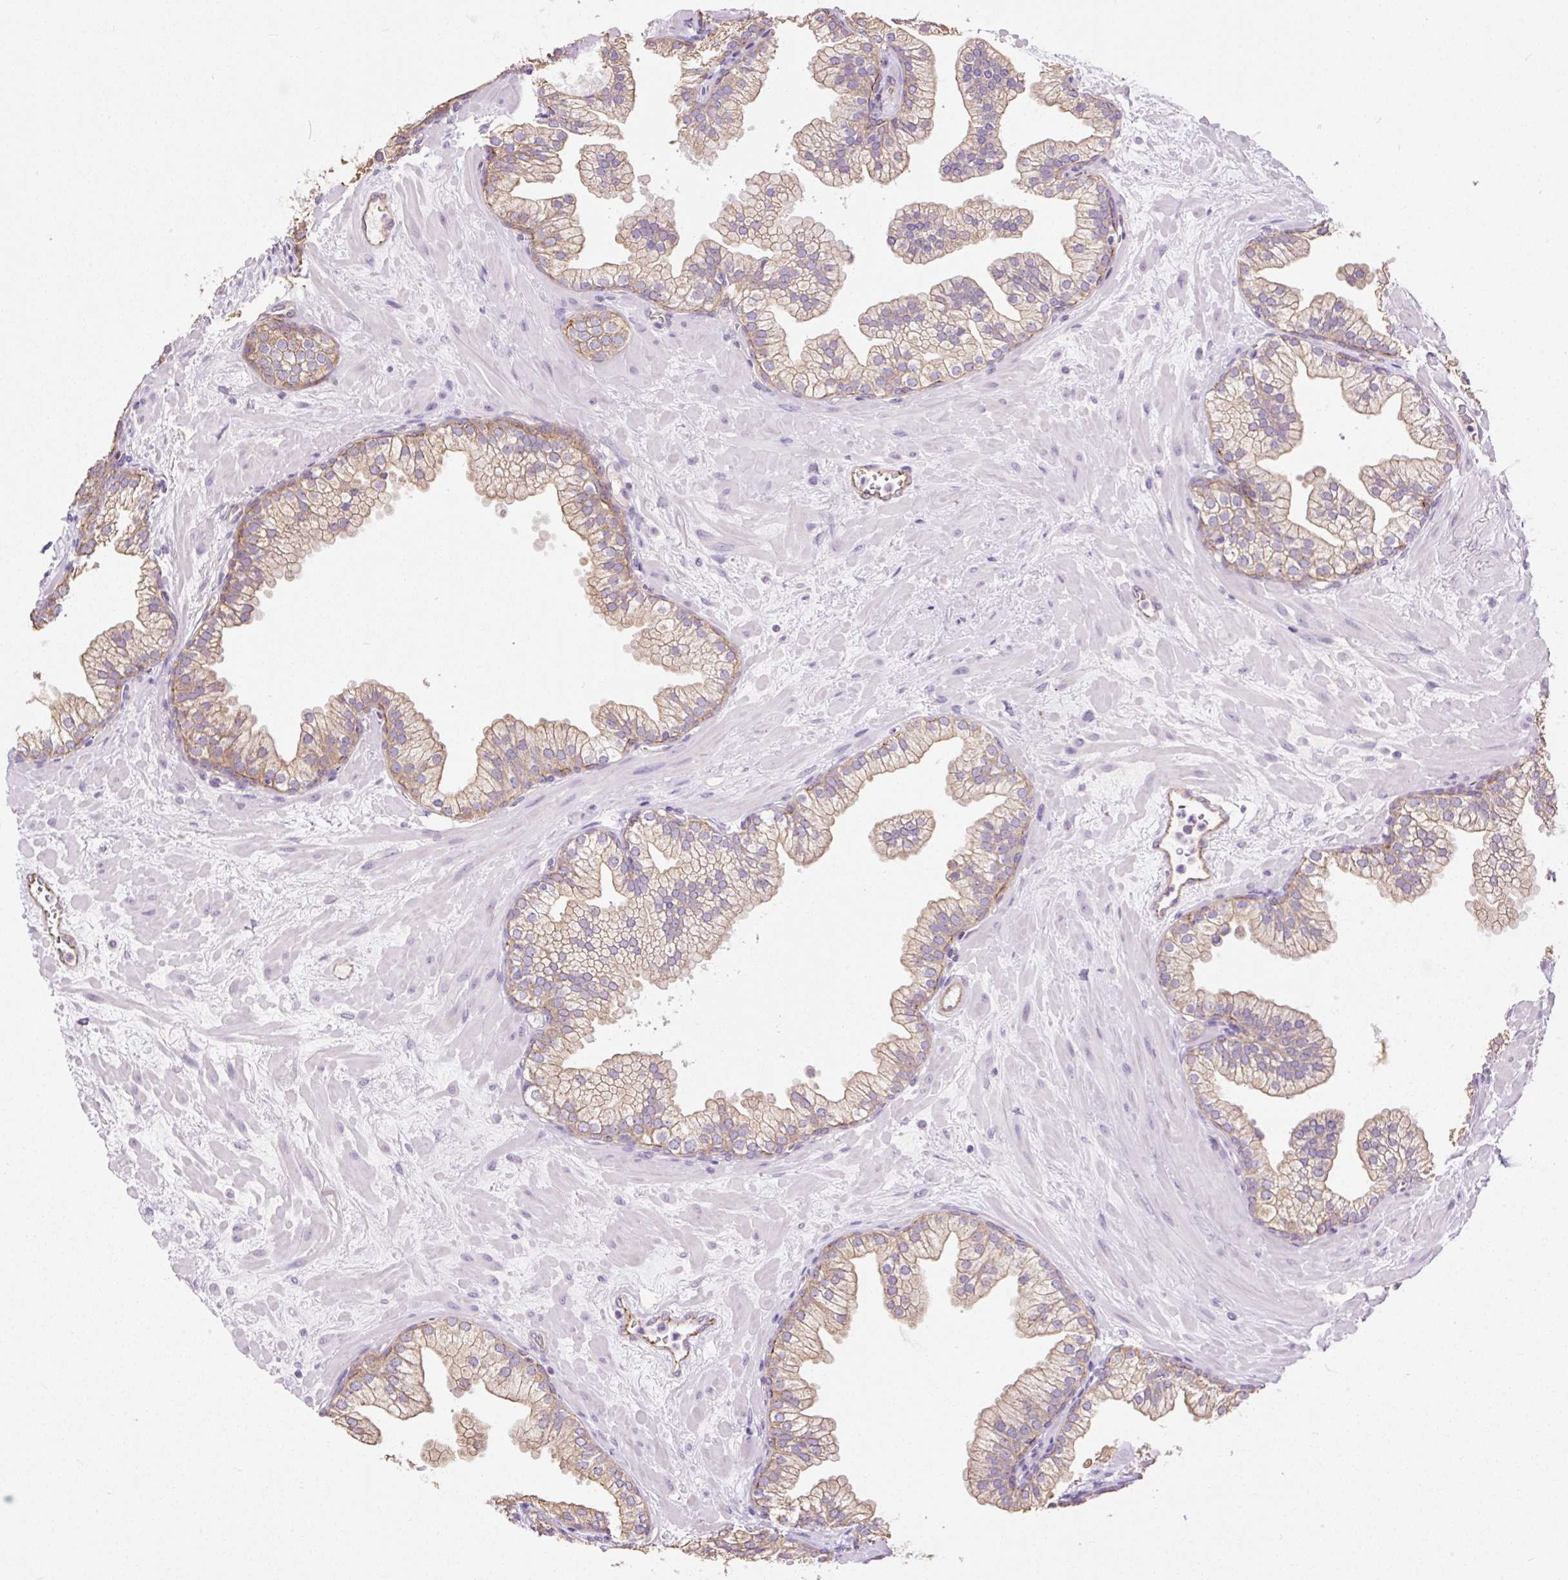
{"staining": {"intensity": "moderate", "quantity": "25%-75%", "location": "cytoplasmic/membranous"}, "tissue": "prostate", "cell_type": "Glandular cells", "image_type": "normal", "snomed": [{"axis": "morphology", "description": "Normal tissue, NOS"}, {"axis": "topography", "description": "Prostate"}, {"axis": "topography", "description": "Peripheral nerve tissue"}], "caption": "Brown immunohistochemical staining in unremarkable prostate demonstrates moderate cytoplasmic/membranous staining in about 25%-75% of glandular cells. The staining was performed using DAB (3,3'-diaminobenzidine) to visualize the protein expression in brown, while the nuclei were stained in blue with hematoxylin (Magnification: 20x).", "gene": "MAGEB16", "patient": {"sex": "male", "age": 61}}